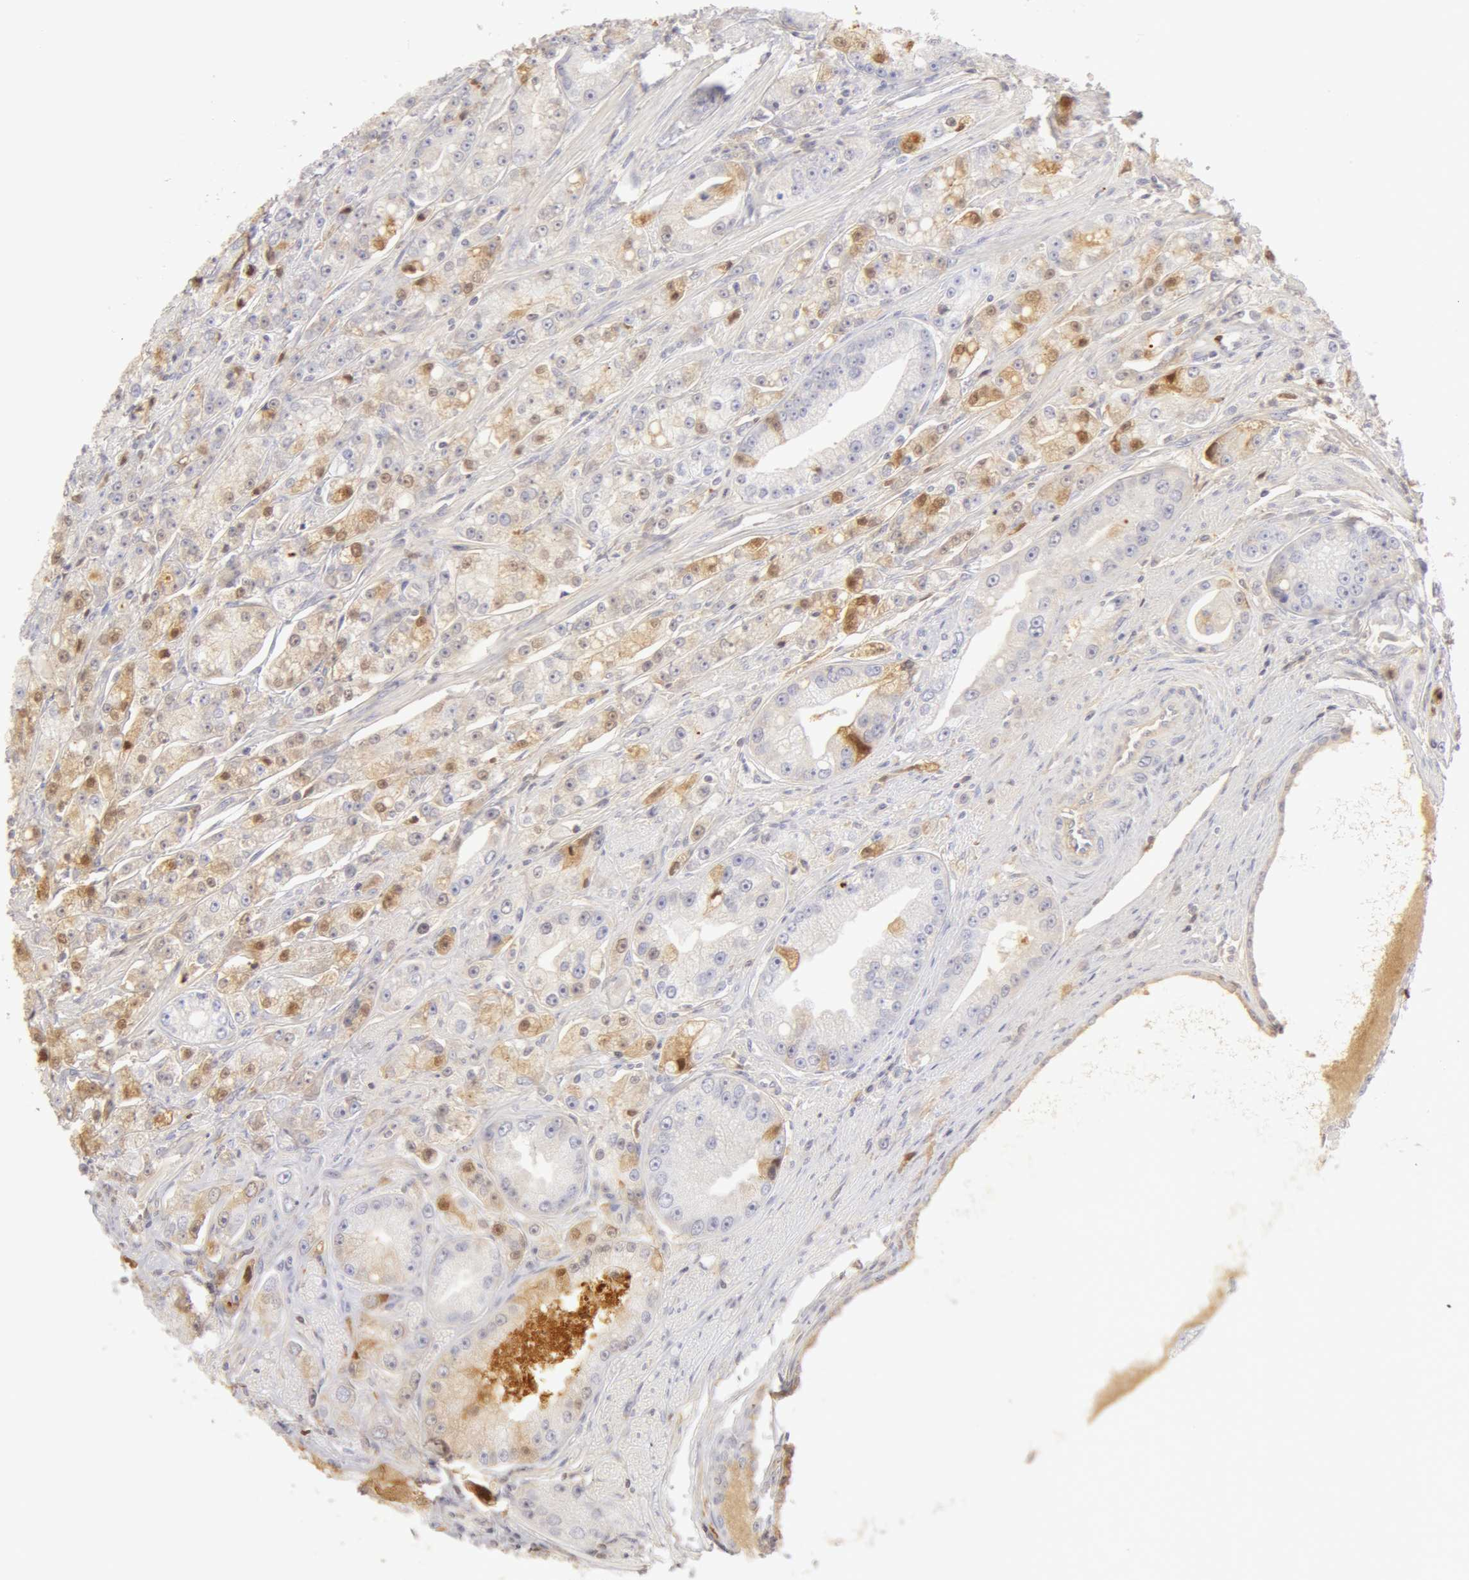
{"staining": {"intensity": "moderate", "quantity": "25%-75%", "location": "cytoplasmic/membranous"}, "tissue": "prostate cancer", "cell_type": "Tumor cells", "image_type": "cancer", "snomed": [{"axis": "morphology", "description": "Adenocarcinoma, Medium grade"}, {"axis": "topography", "description": "Prostate"}], "caption": "Immunohistochemical staining of medium-grade adenocarcinoma (prostate) displays medium levels of moderate cytoplasmic/membranous positivity in about 25%-75% of tumor cells.", "gene": "GC", "patient": {"sex": "male", "age": 72}}